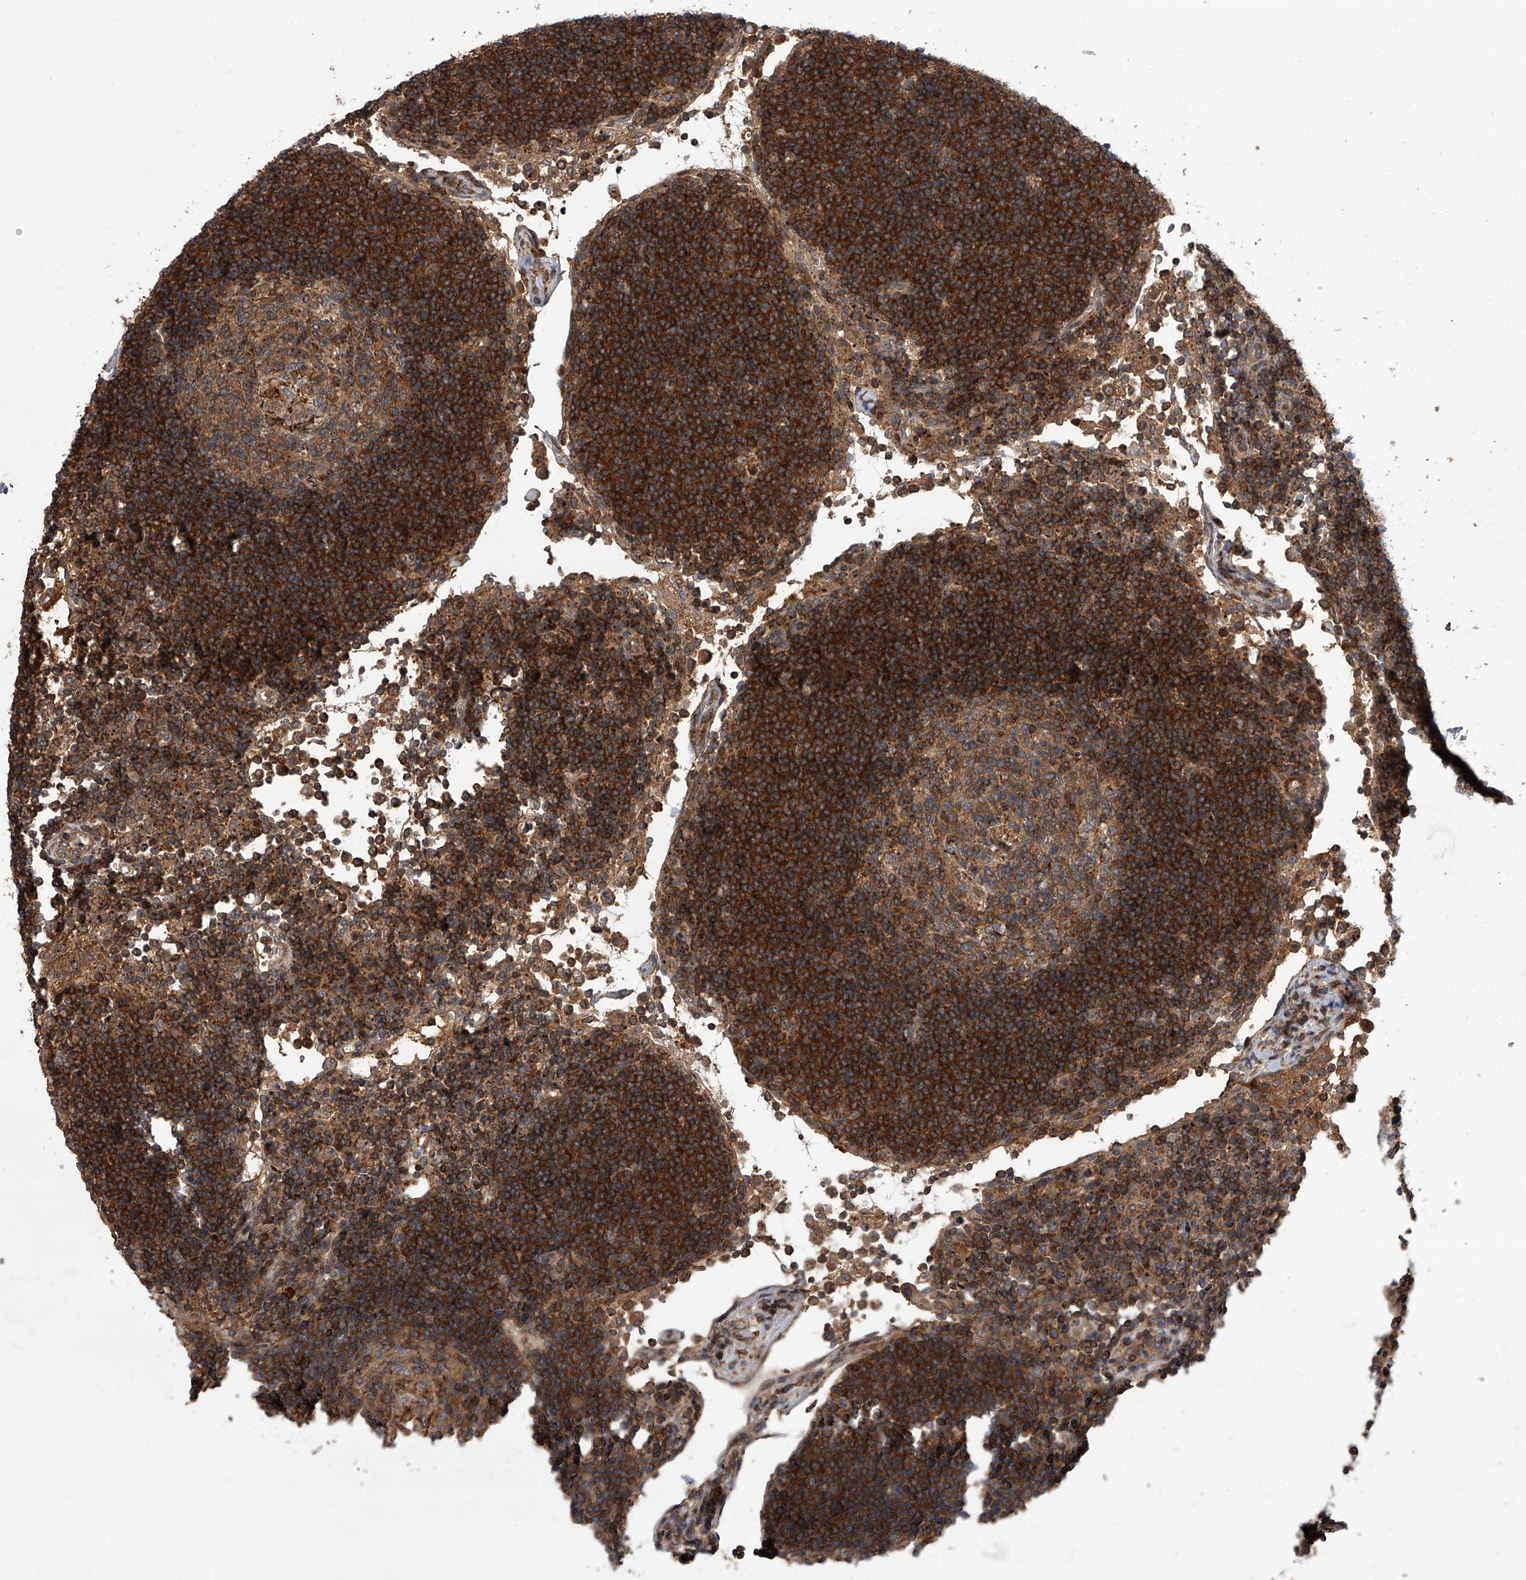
{"staining": {"intensity": "moderate", "quantity": "25%-75%", "location": "cytoplasmic/membranous"}, "tissue": "lymph node", "cell_type": "Germinal center cells", "image_type": "normal", "snomed": [{"axis": "morphology", "description": "Normal tissue, NOS"}, {"axis": "topography", "description": "Lymph node"}], "caption": "Immunohistochemical staining of benign lymph node demonstrates moderate cytoplasmic/membranous protein expression in approximately 25%-75% of germinal center cells.", "gene": "USP47", "patient": {"sex": "female", "age": 53}}